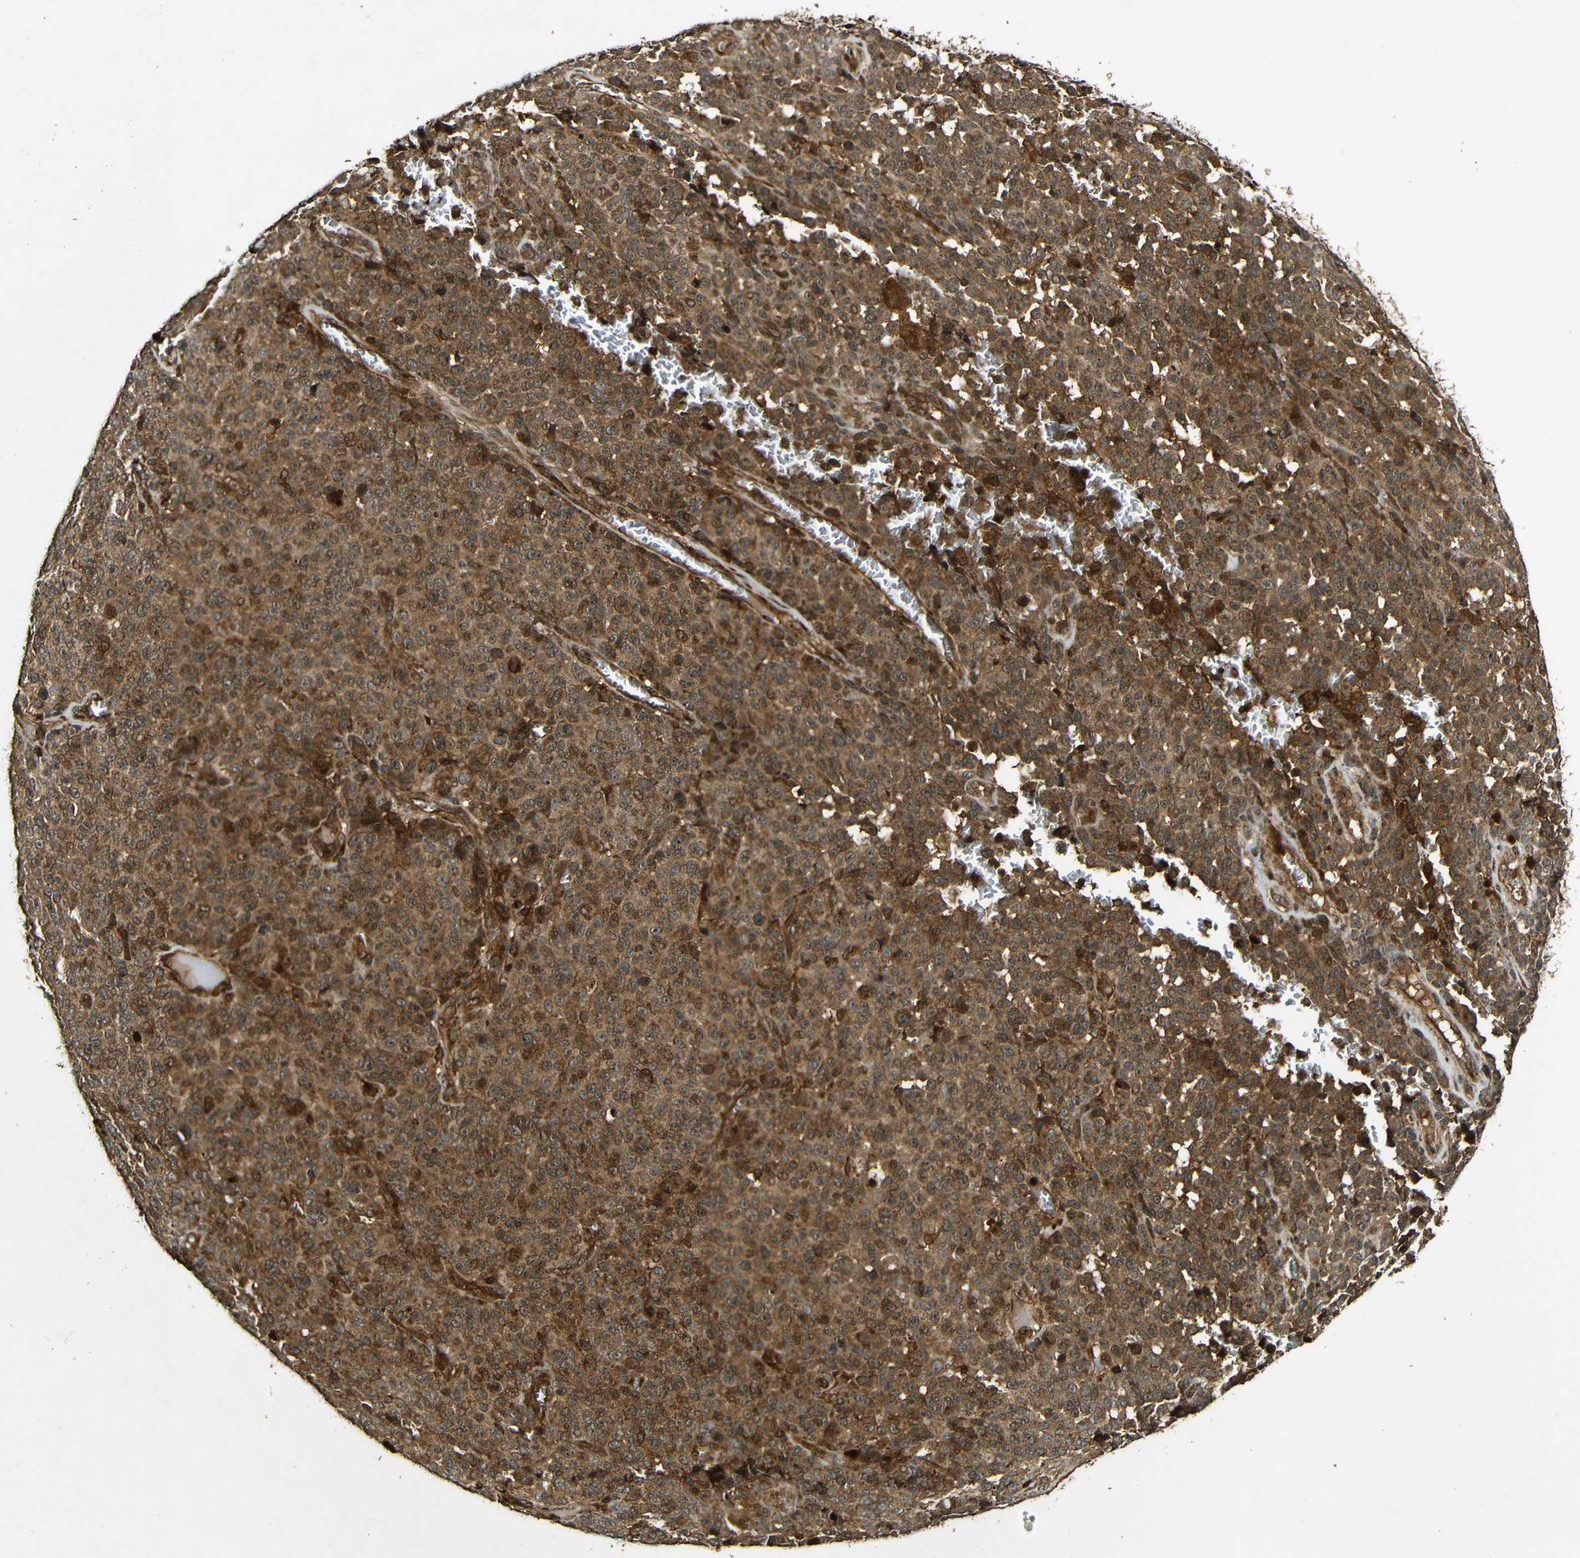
{"staining": {"intensity": "moderate", "quantity": ">75%", "location": "cytoplasmic/membranous"}, "tissue": "melanoma", "cell_type": "Tumor cells", "image_type": "cancer", "snomed": [{"axis": "morphology", "description": "Malignant melanoma, NOS"}, {"axis": "topography", "description": "Skin"}], "caption": "The histopathology image shows a brown stain indicating the presence of a protein in the cytoplasmic/membranous of tumor cells in melanoma.", "gene": "CASP8", "patient": {"sex": "female", "age": 82}}